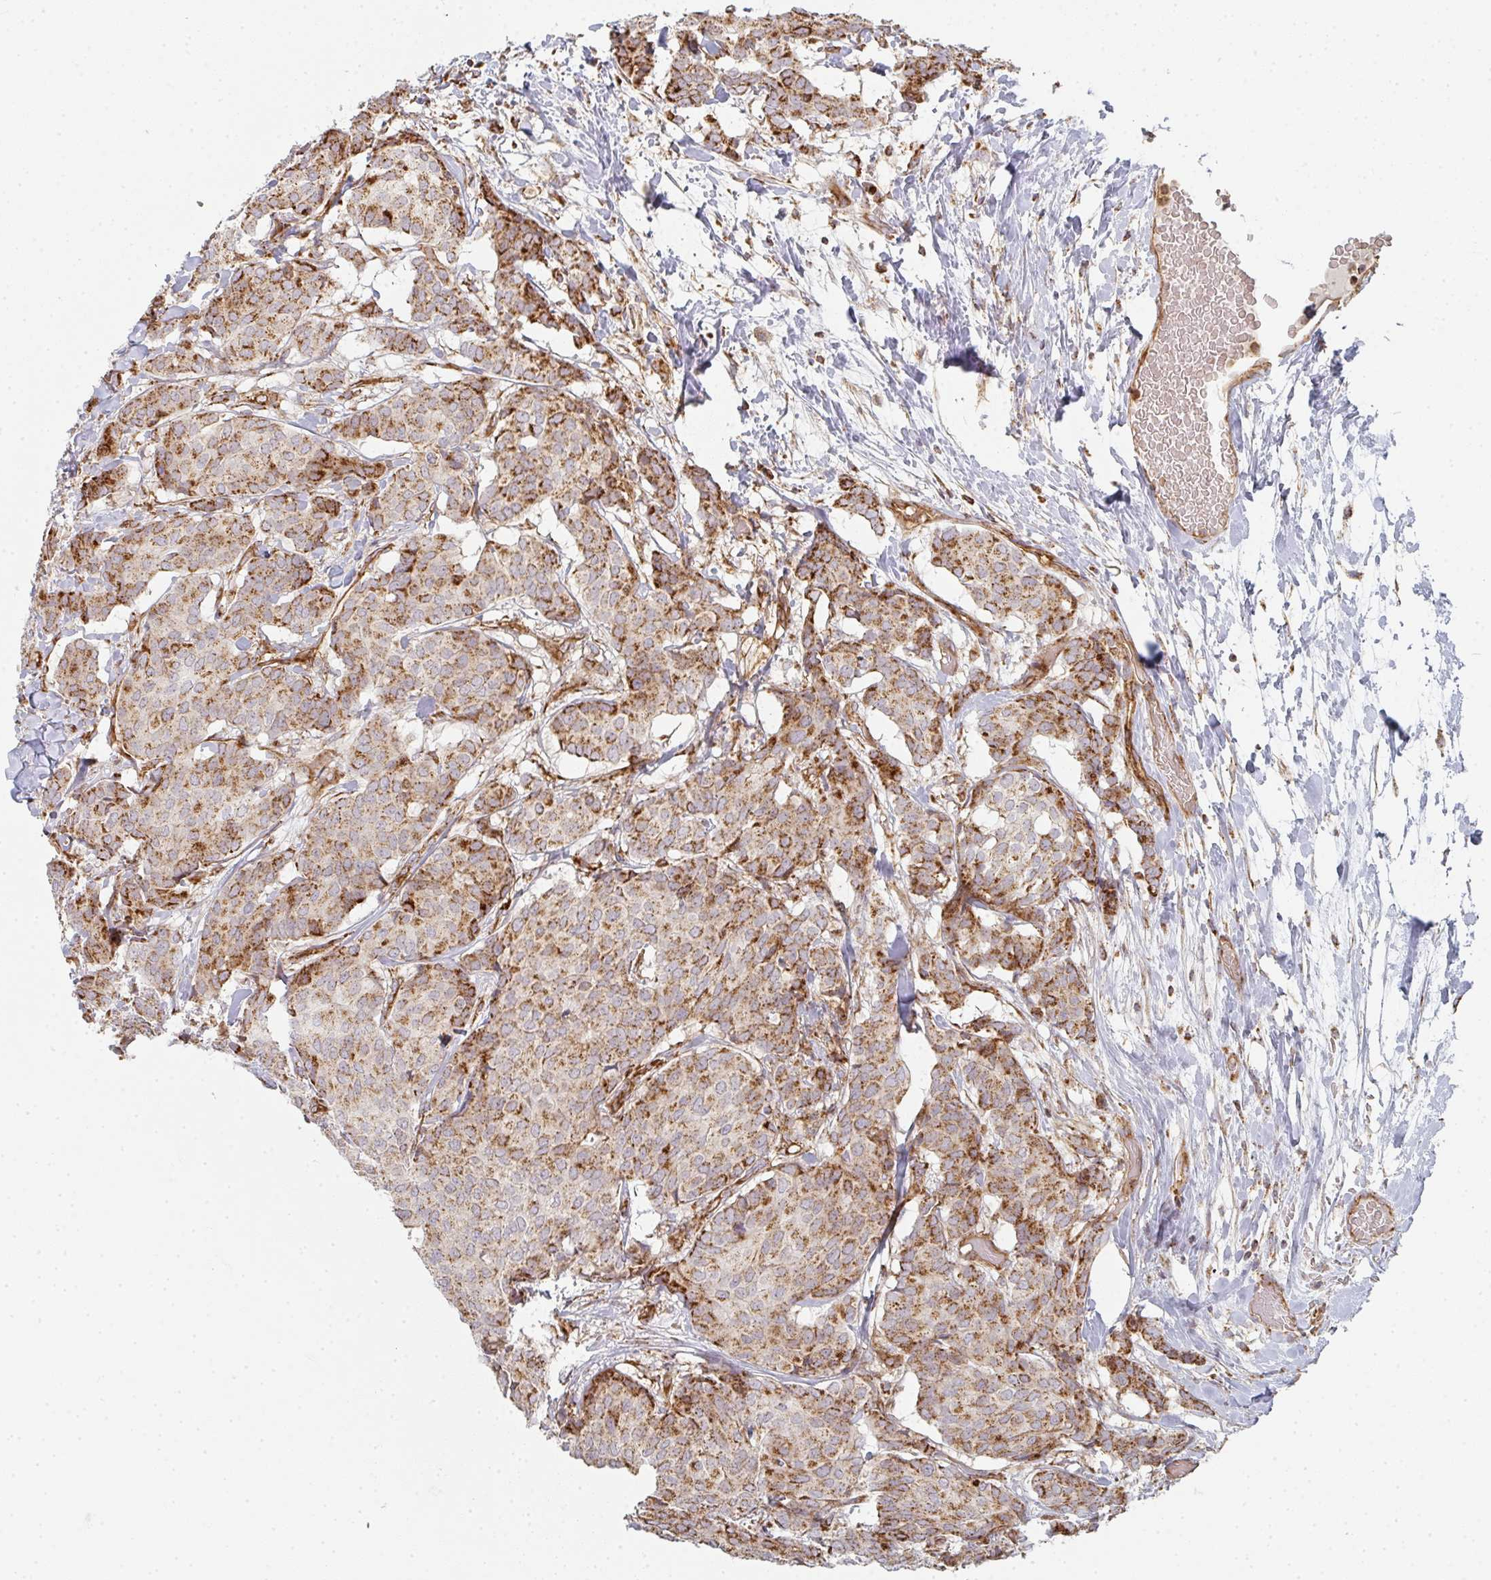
{"staining": {"intensity": "moderate", "quantity": ">75%", "location": "cytoplasmic/membranous"}, "tissue": "breast cancer", "cell_type": "Tumor cells", "image_type": "cancer", "snomed": [{"axis": "morphology", "description": "Duct carcinoma"}, {"axis": "topography", "description": "Breast"}], "caption": "About >75% of tumor cells in human intraductal carcinoma (breast) show moderate cytoplasmic/membranous protein positivity as visualized by brown immunohistochemical staining.", "gene": "ZNF526", "patient": {"sex": "female", "age": 75}}